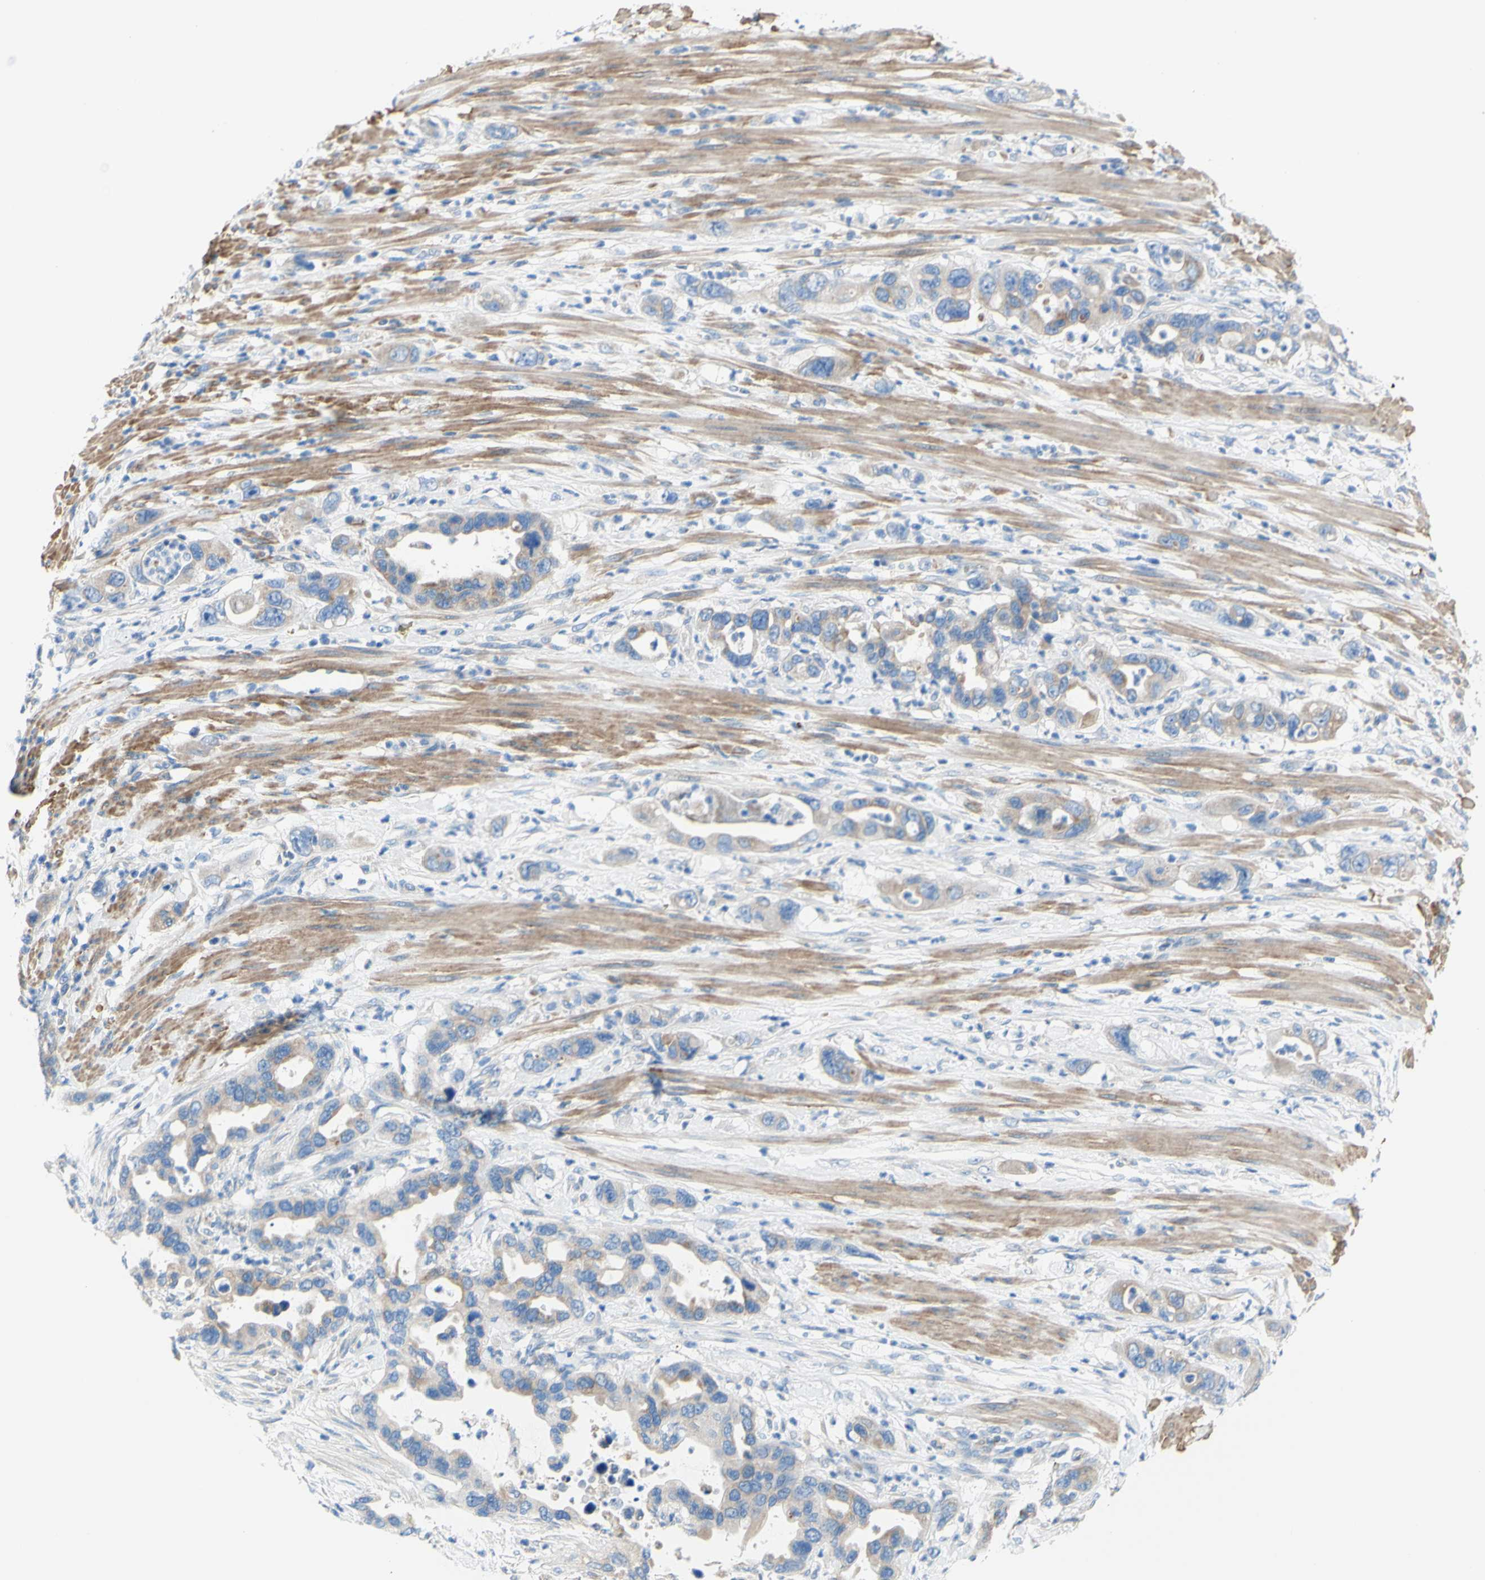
{"staining": {"intensity": "weak", "quantity": "<25%", "location": "cytoplasmic/membranous"}, "tissue": "pancreatic cancer", "cell_type": "Tumor cells", "image_type": "cancer", "snomed": [{"axis": "morphology", "description": "Adenocarcinoma, NOS"}, {"axis": "topography", "description": "Pancreas"}], "caption": "An image of adenocarcinoma (pancreatic) stained for a protein shows no brown staining in tumor cells. Nuclei are stained in blue.", "gene": "RETREG2", "patient": {"sex": "female", "age": 71}}